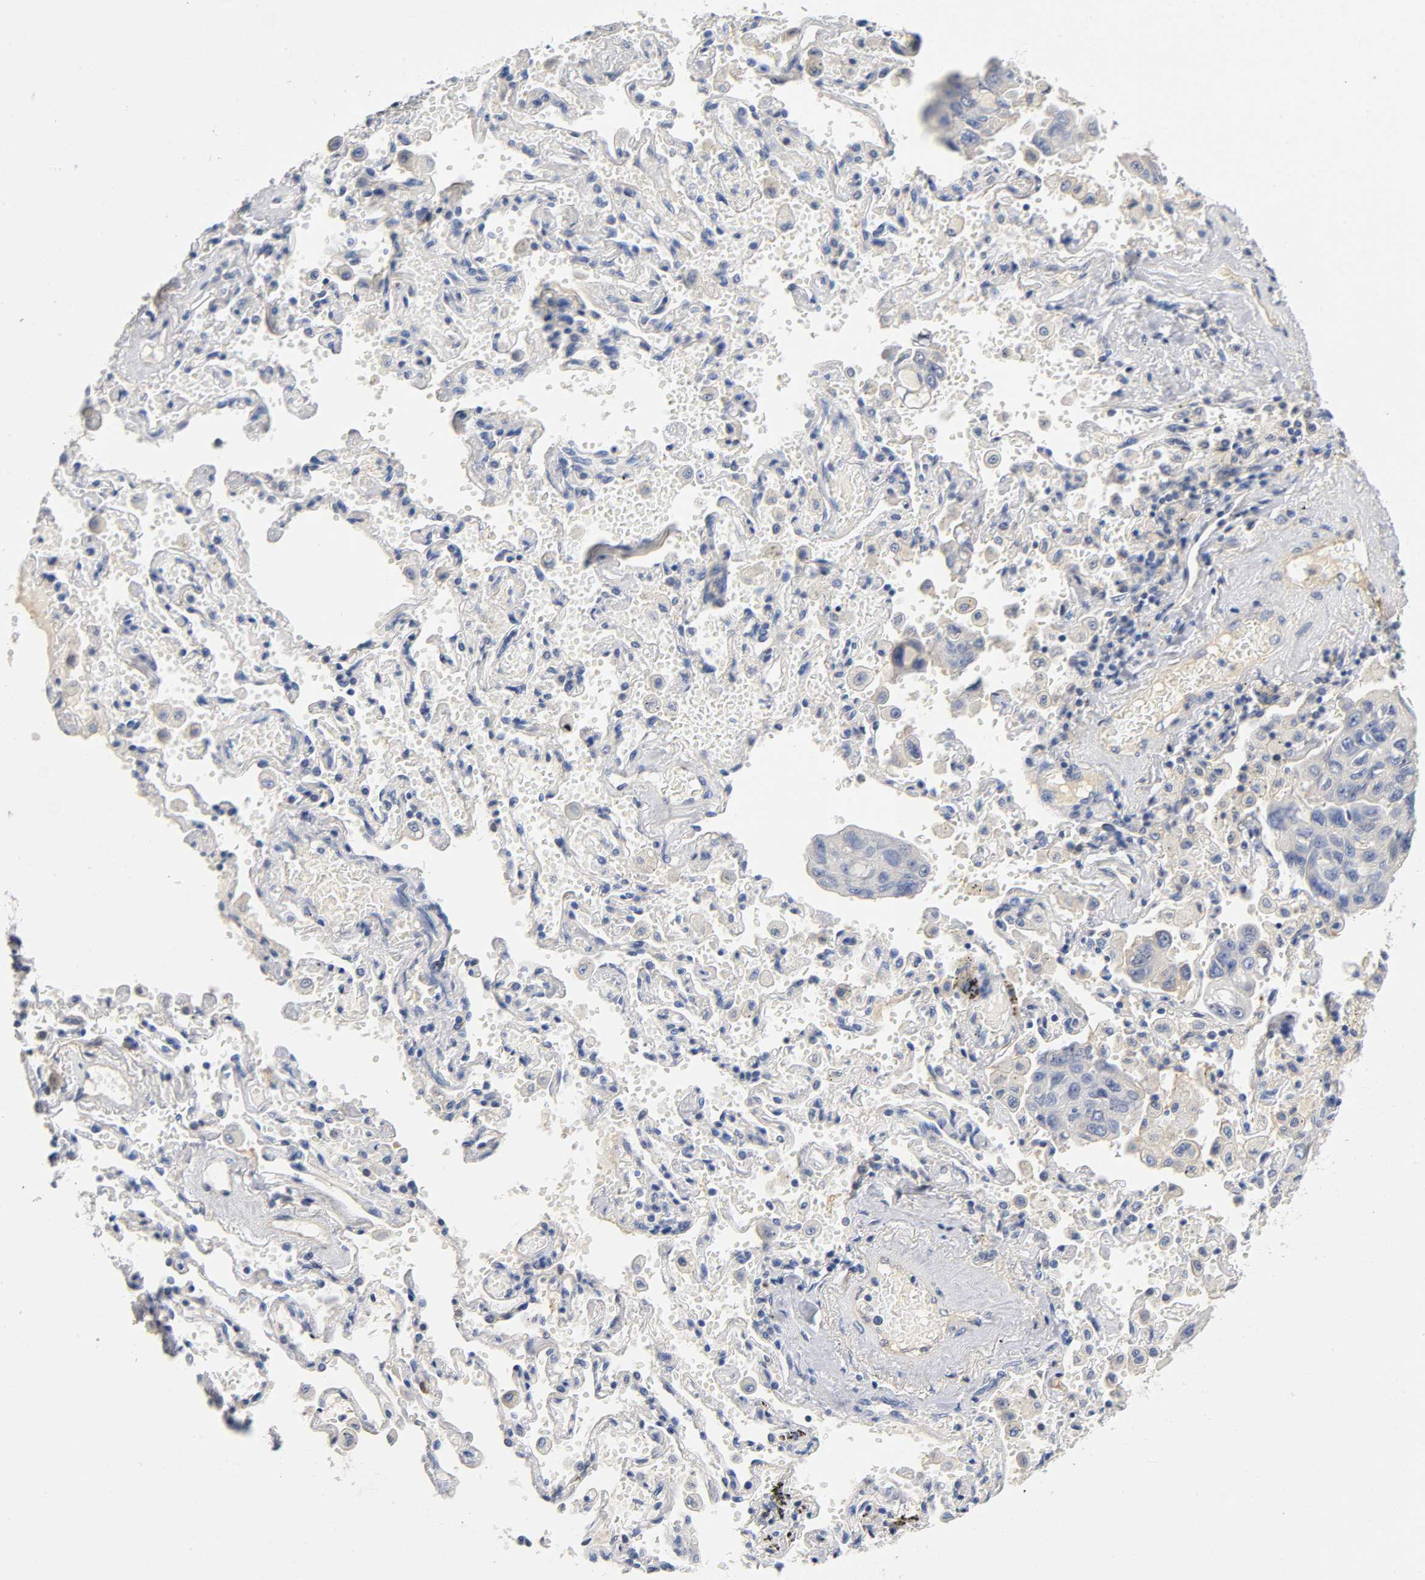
{"staining": {"intensity": "weak", "quantity": "25%-75%", "location": "cytoplasmic/membranous"}, "tissue": "lung cancer", "cell_type": "Tumor cells", "image_type": "cancer", "snomed": [{"axis": "morphology", "description": "Adenocarcinoma, NOS"}, {"axis": "topography", "description": "Lung"}], "caption": "Tumor cells demonstrate low levels of weak cytoplasmic/membranous staining in about 25%-75% of cells in human lung cancer.", "gene": "TNC", "patient": {"sex": "male", "age": 64}}